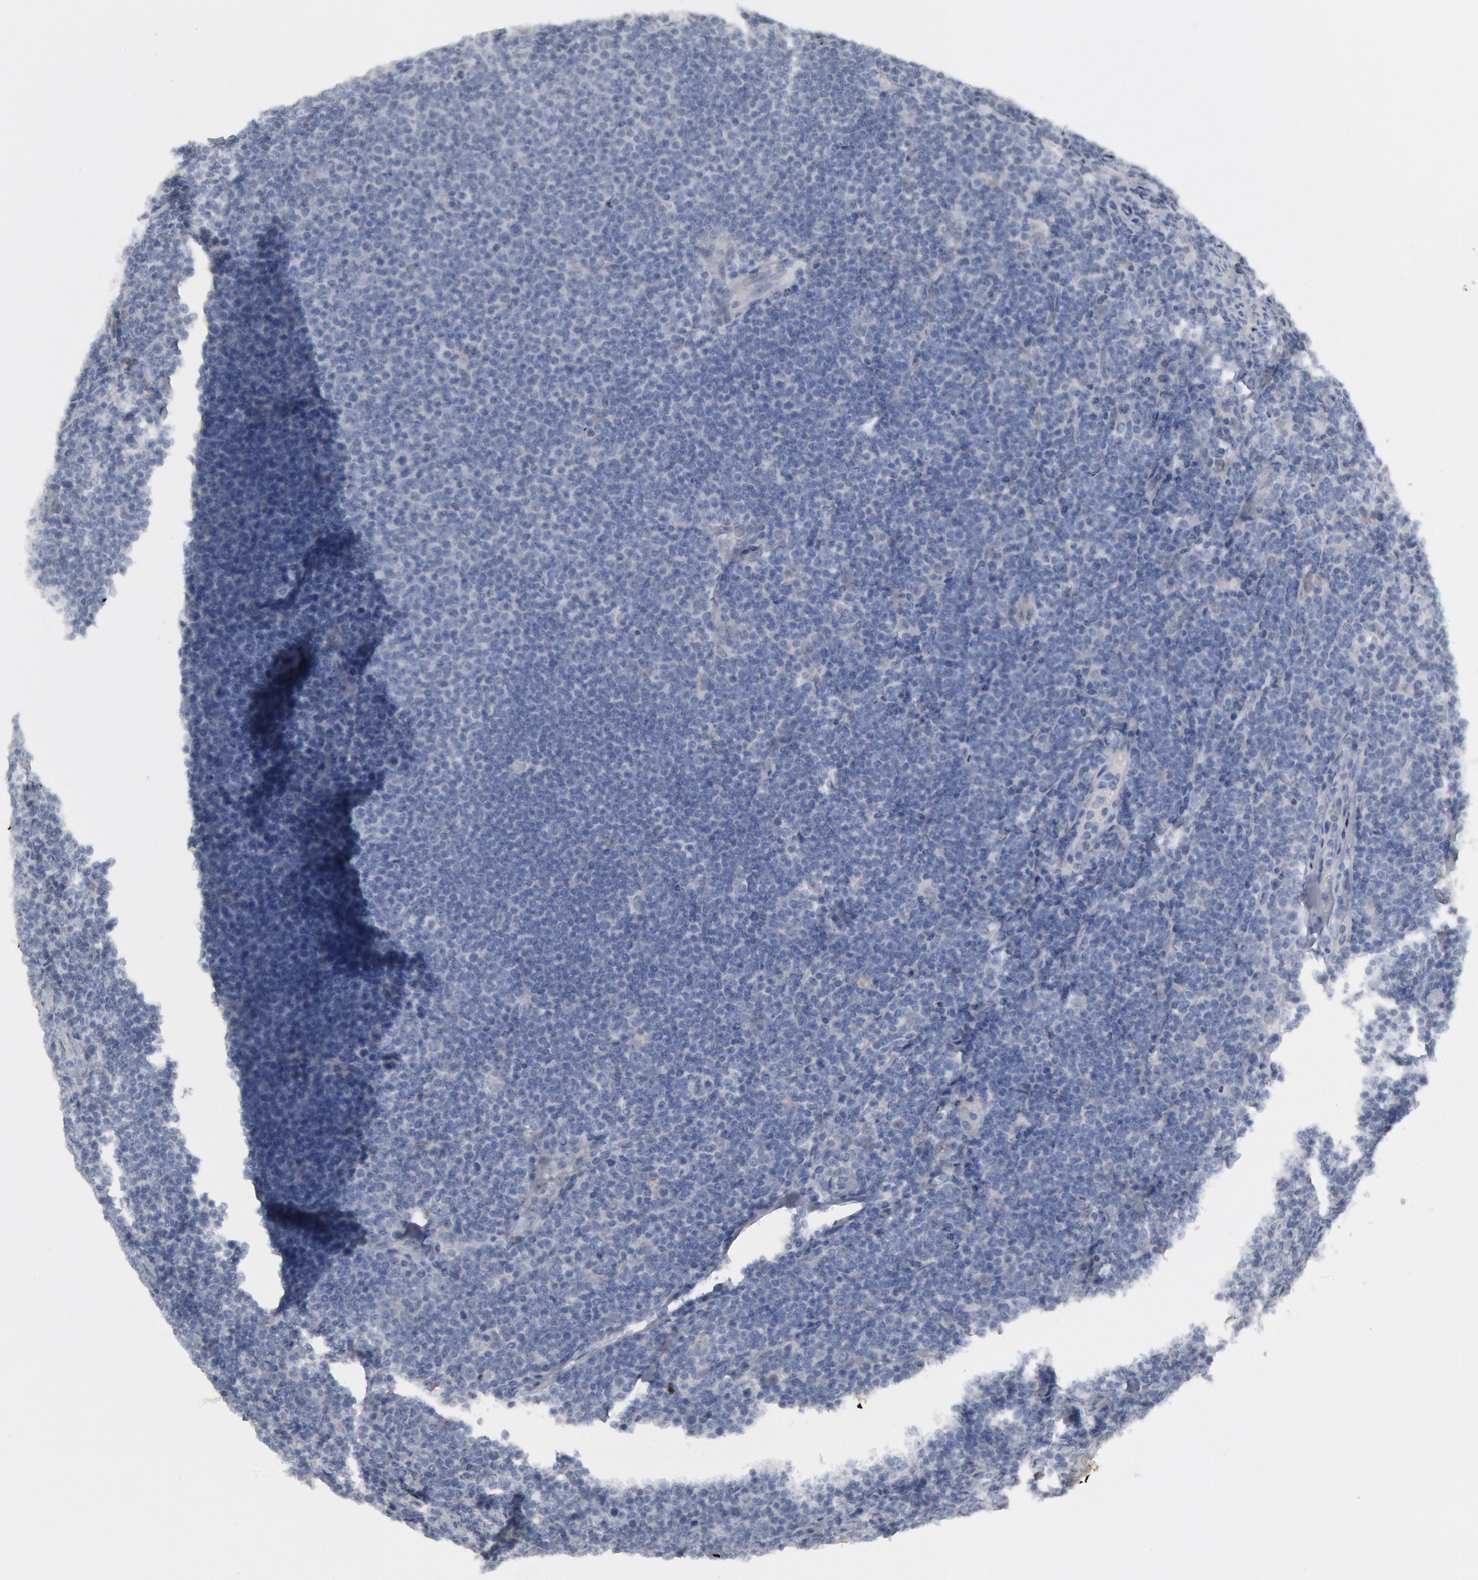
{"staining": {"intensity": "negative", "quantity": "none", "location": "none"}, "tissue": "lymphoma", "cell_type": "Tumor cells", "image_type": "cancer", "snomed": [{"axis": "morphology", "description": "Malignant lymphoma, non-Hodgkin's type, Low grade"}, {"axis": "topography", "description": "Lymph node"}], "caption": "The photomicrograph reveals no staining of tumor cells in lymphoma.", "gene": "DMC1", "patient": {"sex": "male", "age": 74}}